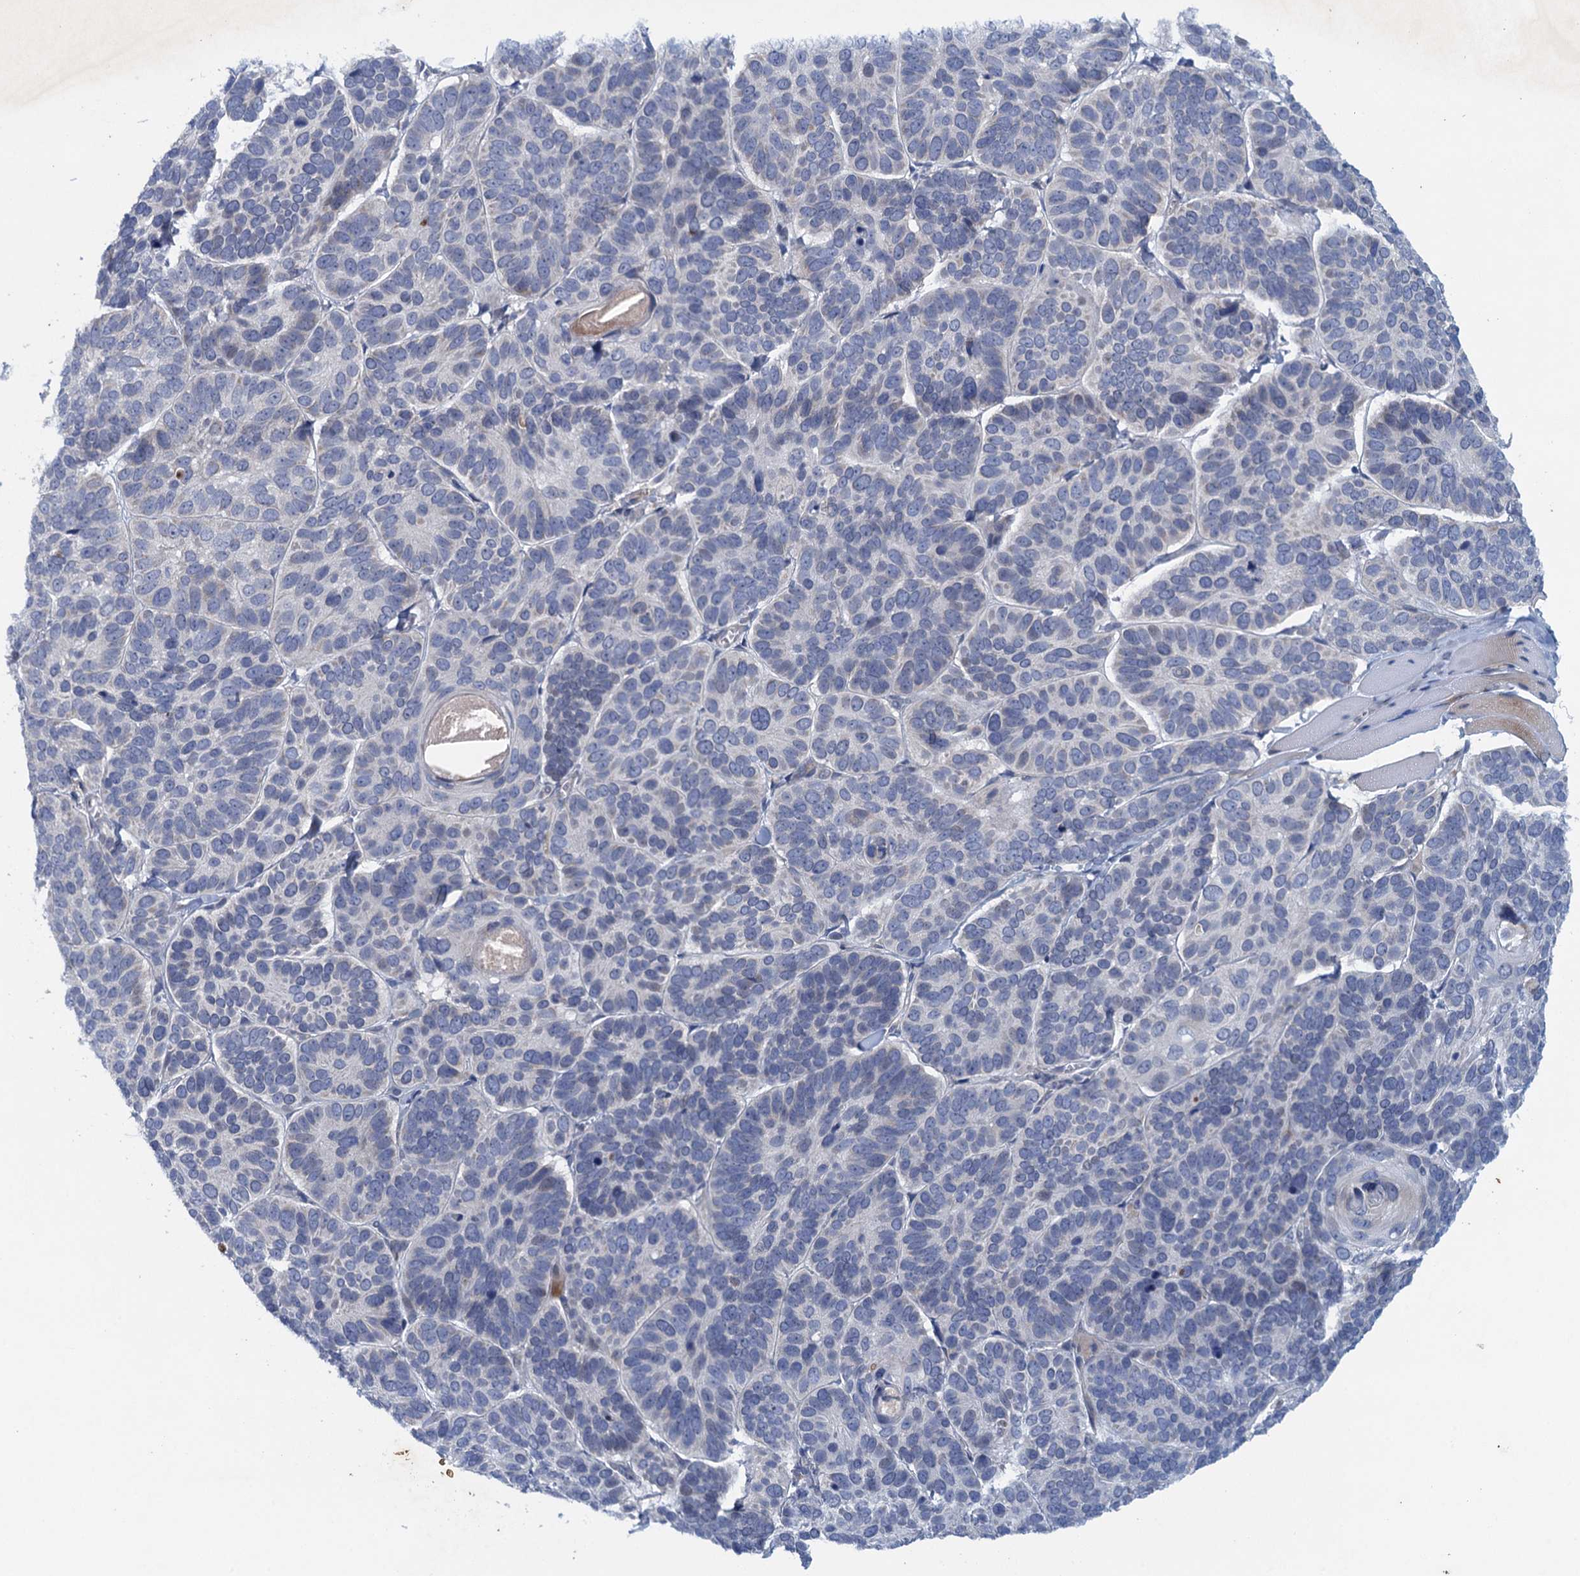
{"staining": {"intensity": "negative", "quantity": "none", "location": "none"}, "tissue": "skin cancer", "cell_type": "Tumor cells", "image_type": "cancer", "snomed": [{"axis": "morphology", "description": "Basal cell carcinoma"}, {"axis": "topography", "description": "Skin"}], "caption": "Tumor cells show no significant protein staining in skin cancer (basal cell carcinoma).", "gene": "TPCN1", "patient": {"sex": "male", "age": 62}}